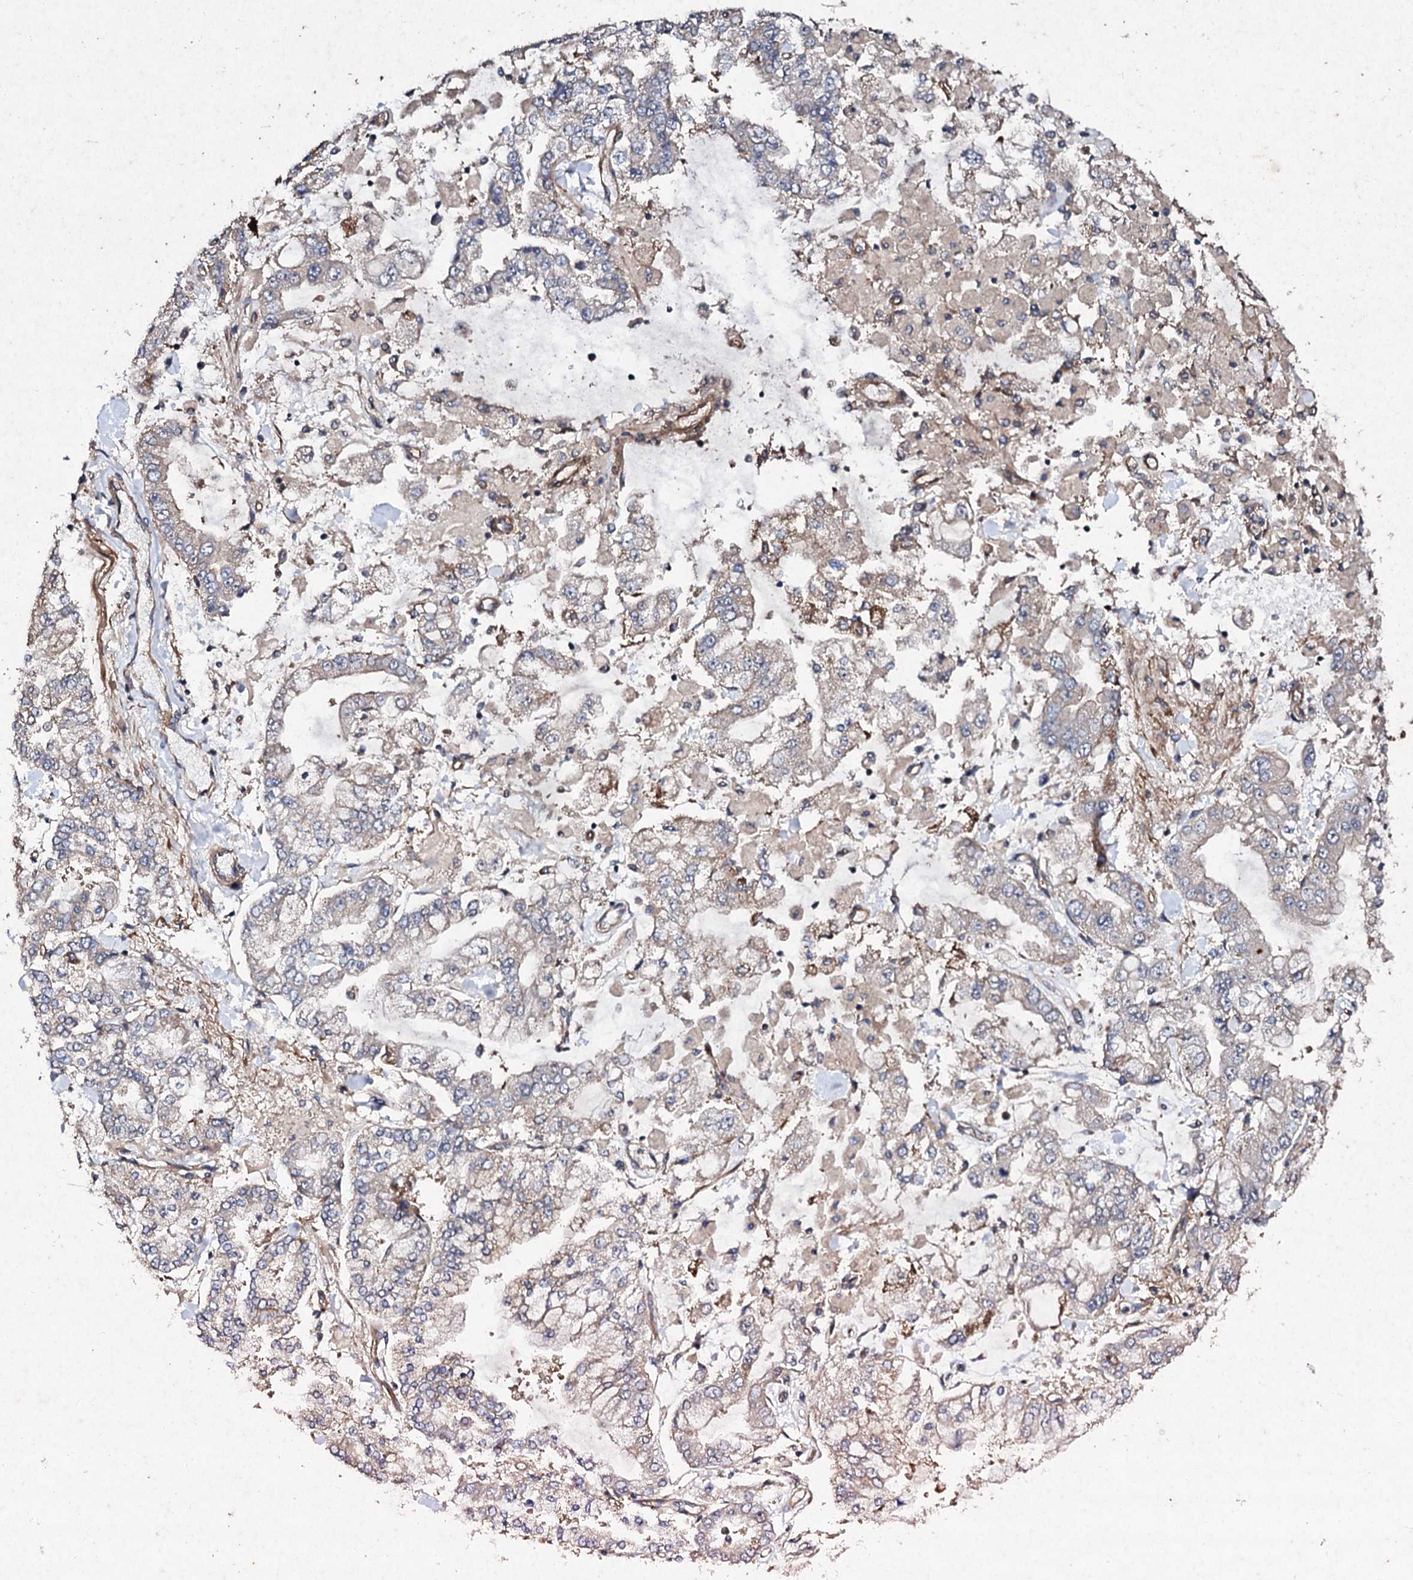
{"staining": {"intensity": "negative", "quantity": "none", "location": "none"}, "tissue": "stomach cancer", "cell_type": "Tumor cells", "image_type": "cancer", "snomed": [{"axis": "morphology", "description": "Normal tissue, NOS"}, {"axis": "morphology", "description": "Adenocarcinoma, NOS"}, {"axis": "topography", "description": "Stomach, upper"}, {"axis": "topography", "description": "Stomach"}], "caption": "Immunohistochemistry (IHC) micrograph of neoplastic tissue: stomach cancer (adenocarcinoma) stained with DAB (3,3'-diaminobenzidine) exhibits no significant protein expression in tumor cells.", "gene": "MOCOS", "patient": {"sex": "male", "age": 76}}